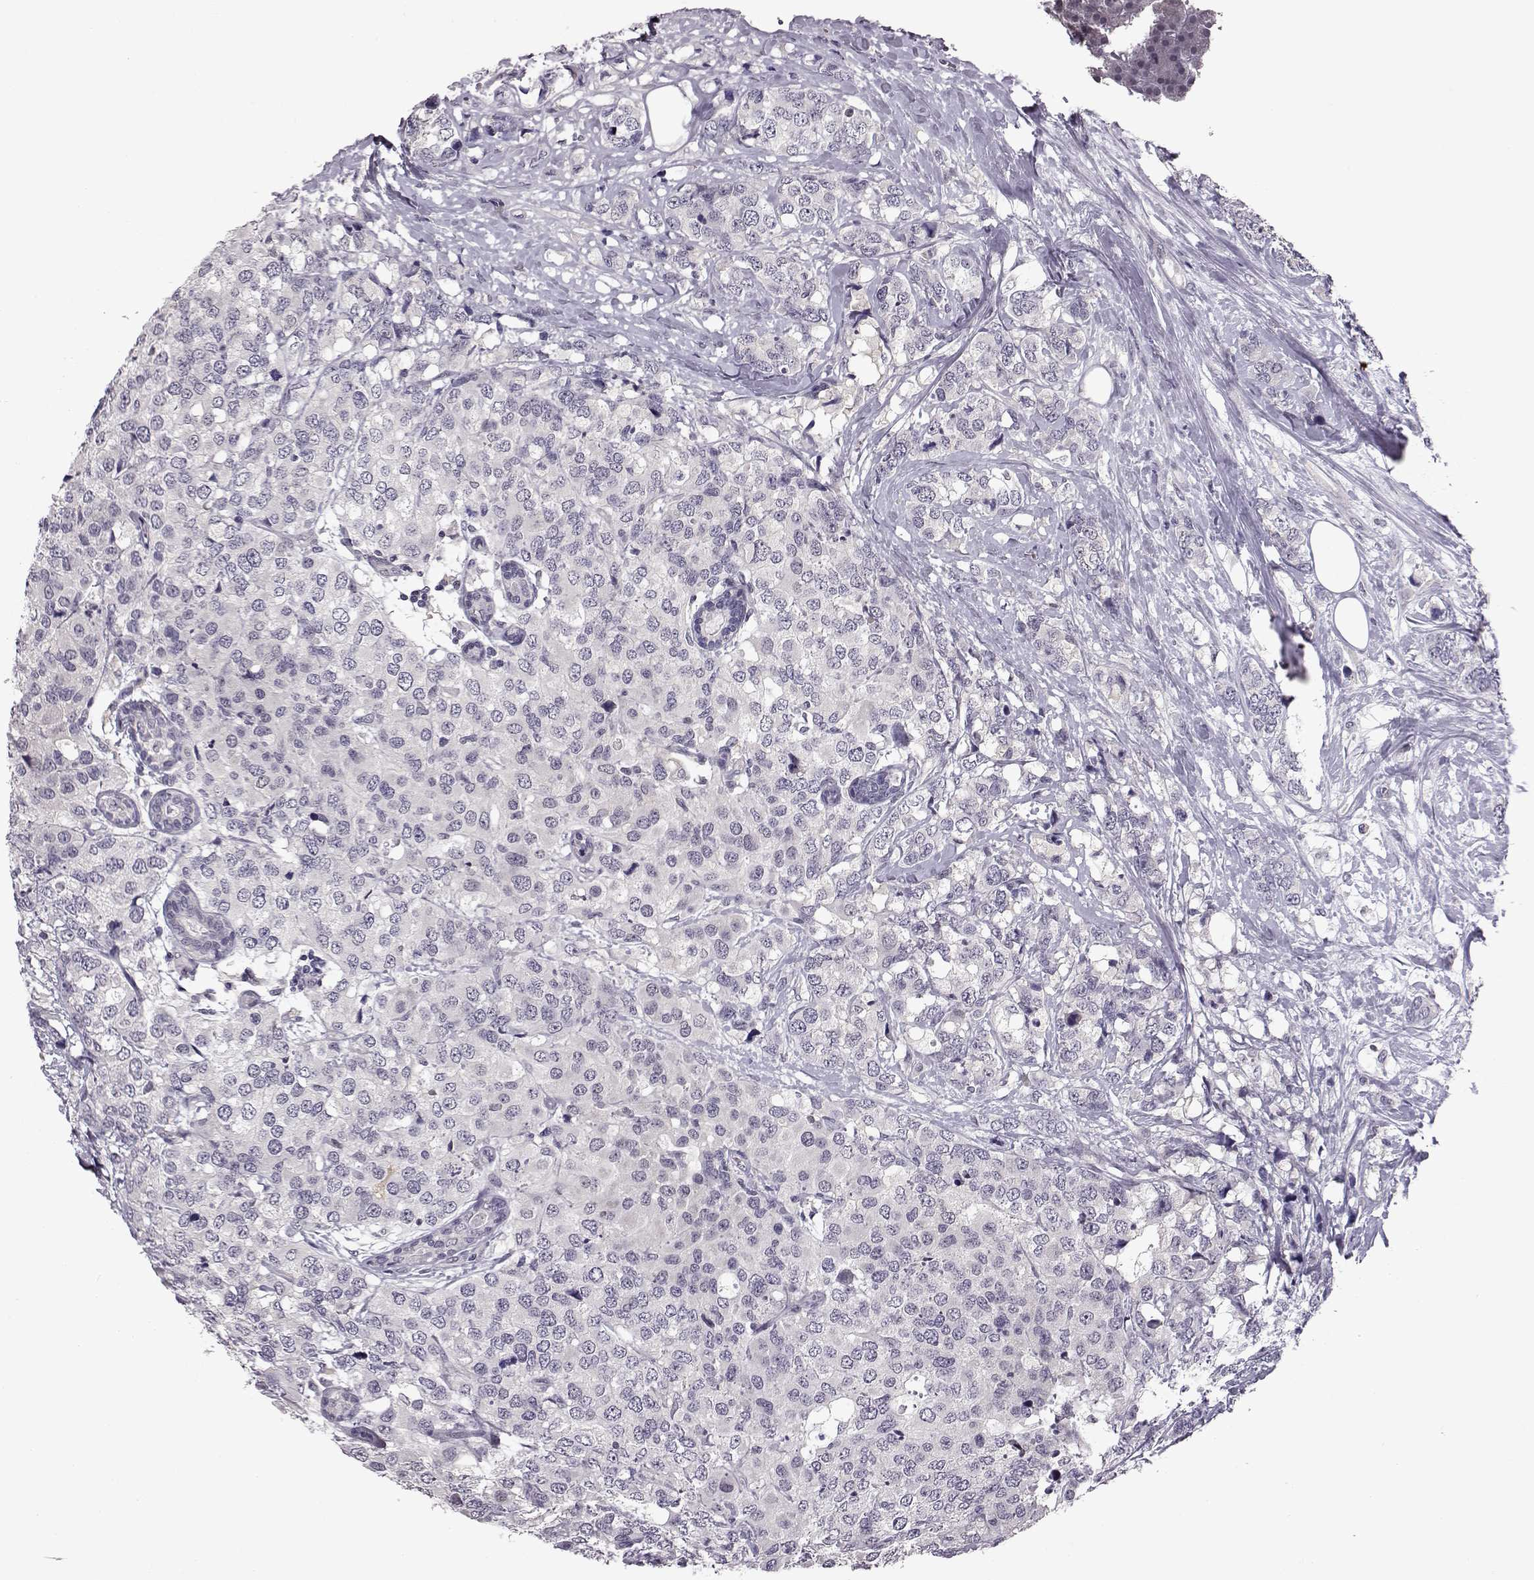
{"staining": {"intensity": "negative", "quantity": "none", "location": "none"}, "tissue": "breast cancer", "cell_type": "Tumor cells", "image_type": "cancer", "snomed": [{"axis": "morphology", "description": "Lobular carcinoma"}, {"axis": "topography", "description": "Breast"}], "caption": "Immunohistochemistry (IHC) of human lobular carcinoma (breast) demonstrates no expression in tumor cells.", "gene": "C10orf62", "patient": {"sex": "female", "age": 59}}